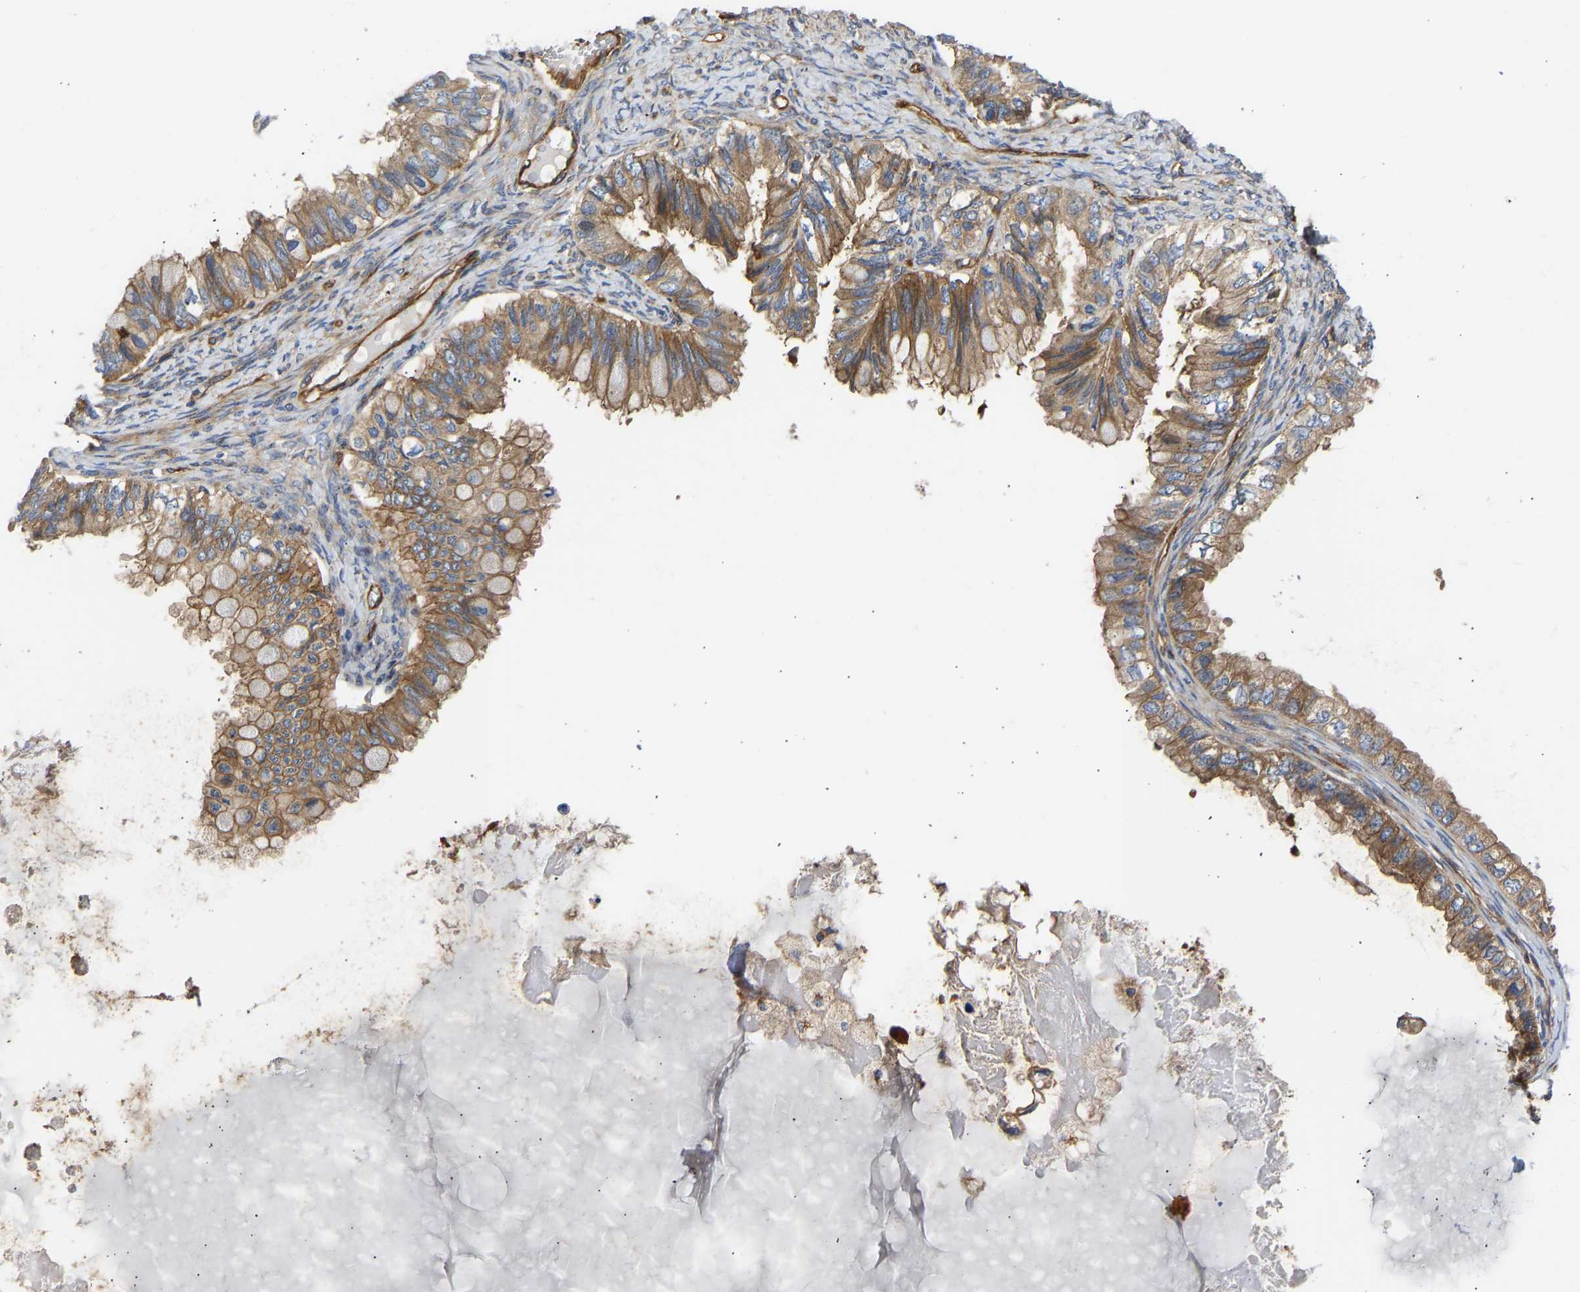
{"staining": {"intensity": "moderate", "quantity": ">75%", "location": "cytoplasmic/membranous"}, "tissue": "ovarian cancer", "cell_type": "Tumor cells", "image_type": "cancer", "snomed": [{"axis": "morphology", "description": "Cystadenocarcinoma, mucinous, NOS"}, {"axis": "topography", "description": "Ovary"}], "caption": "Brown immunohistochemical staining in mucinous cystadenocarcinoma (ovarian) reveals moderate cytoplasmic/membranous expression in approximately >75% of tumor cells.", "gene": "MYO1C", "patient": {"sex": "female", "age": 80}}